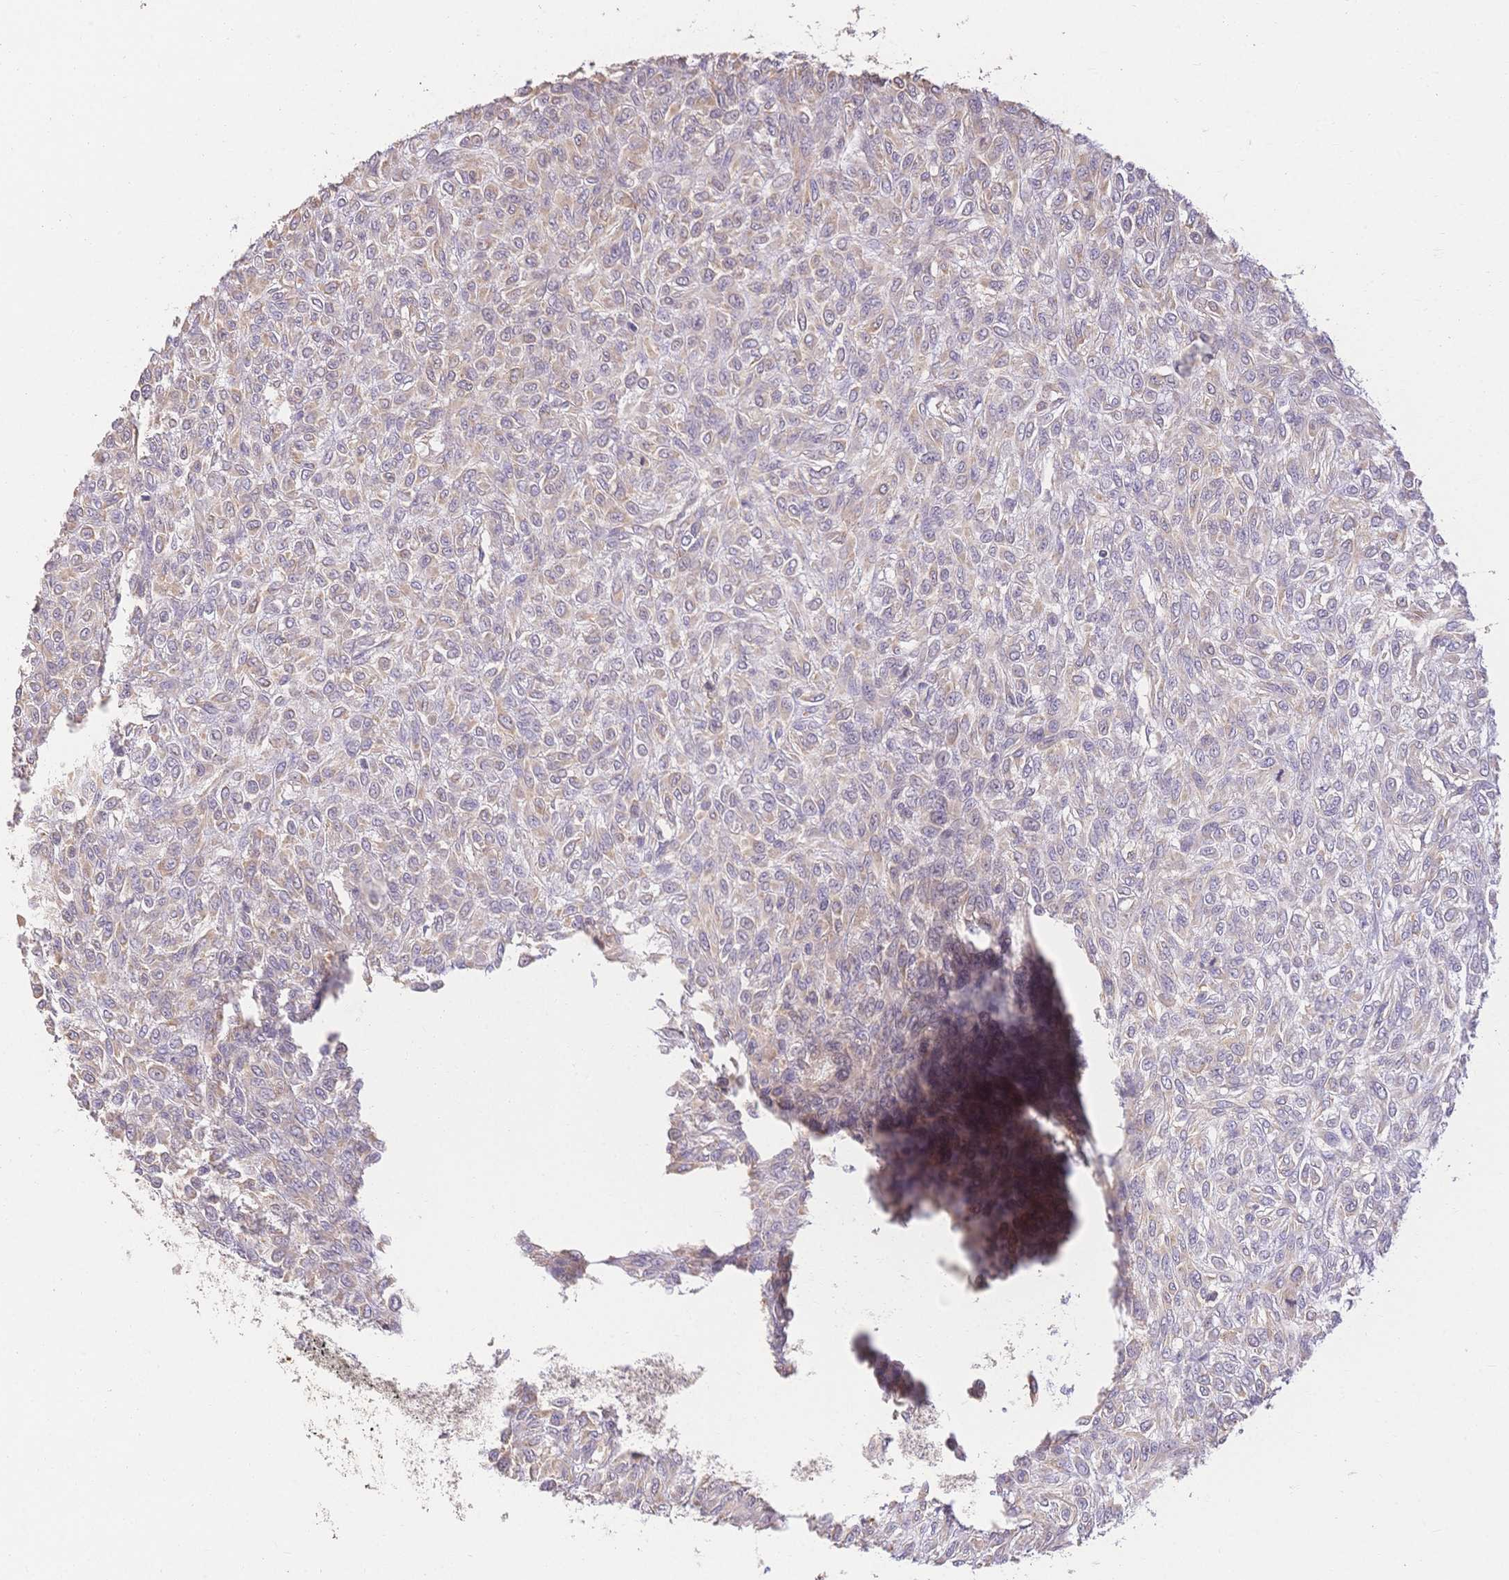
{"staining": {"intensity": "weak", "quantity": "25%-75%", "location": "cytoplasmic/membranous"}, "tissue": "renal cancer", "cell_type": "Tumor cells", "image_type": "cancer", "snomed": [{"axis": "morphology", "description": "Adenocarcinoma, NOS"}, {"axis": "topography", "description": "Kidney"}], "caption": "Renal cancer (adenocarcinoma) was stained to show a protein in brown. There is low levels of weak cytoplasmic/membranous positivity in approximately 25%-75% of tumor cells.", "gene": "HS3ST5", "patient": {"sex": "male", "age": 58}}